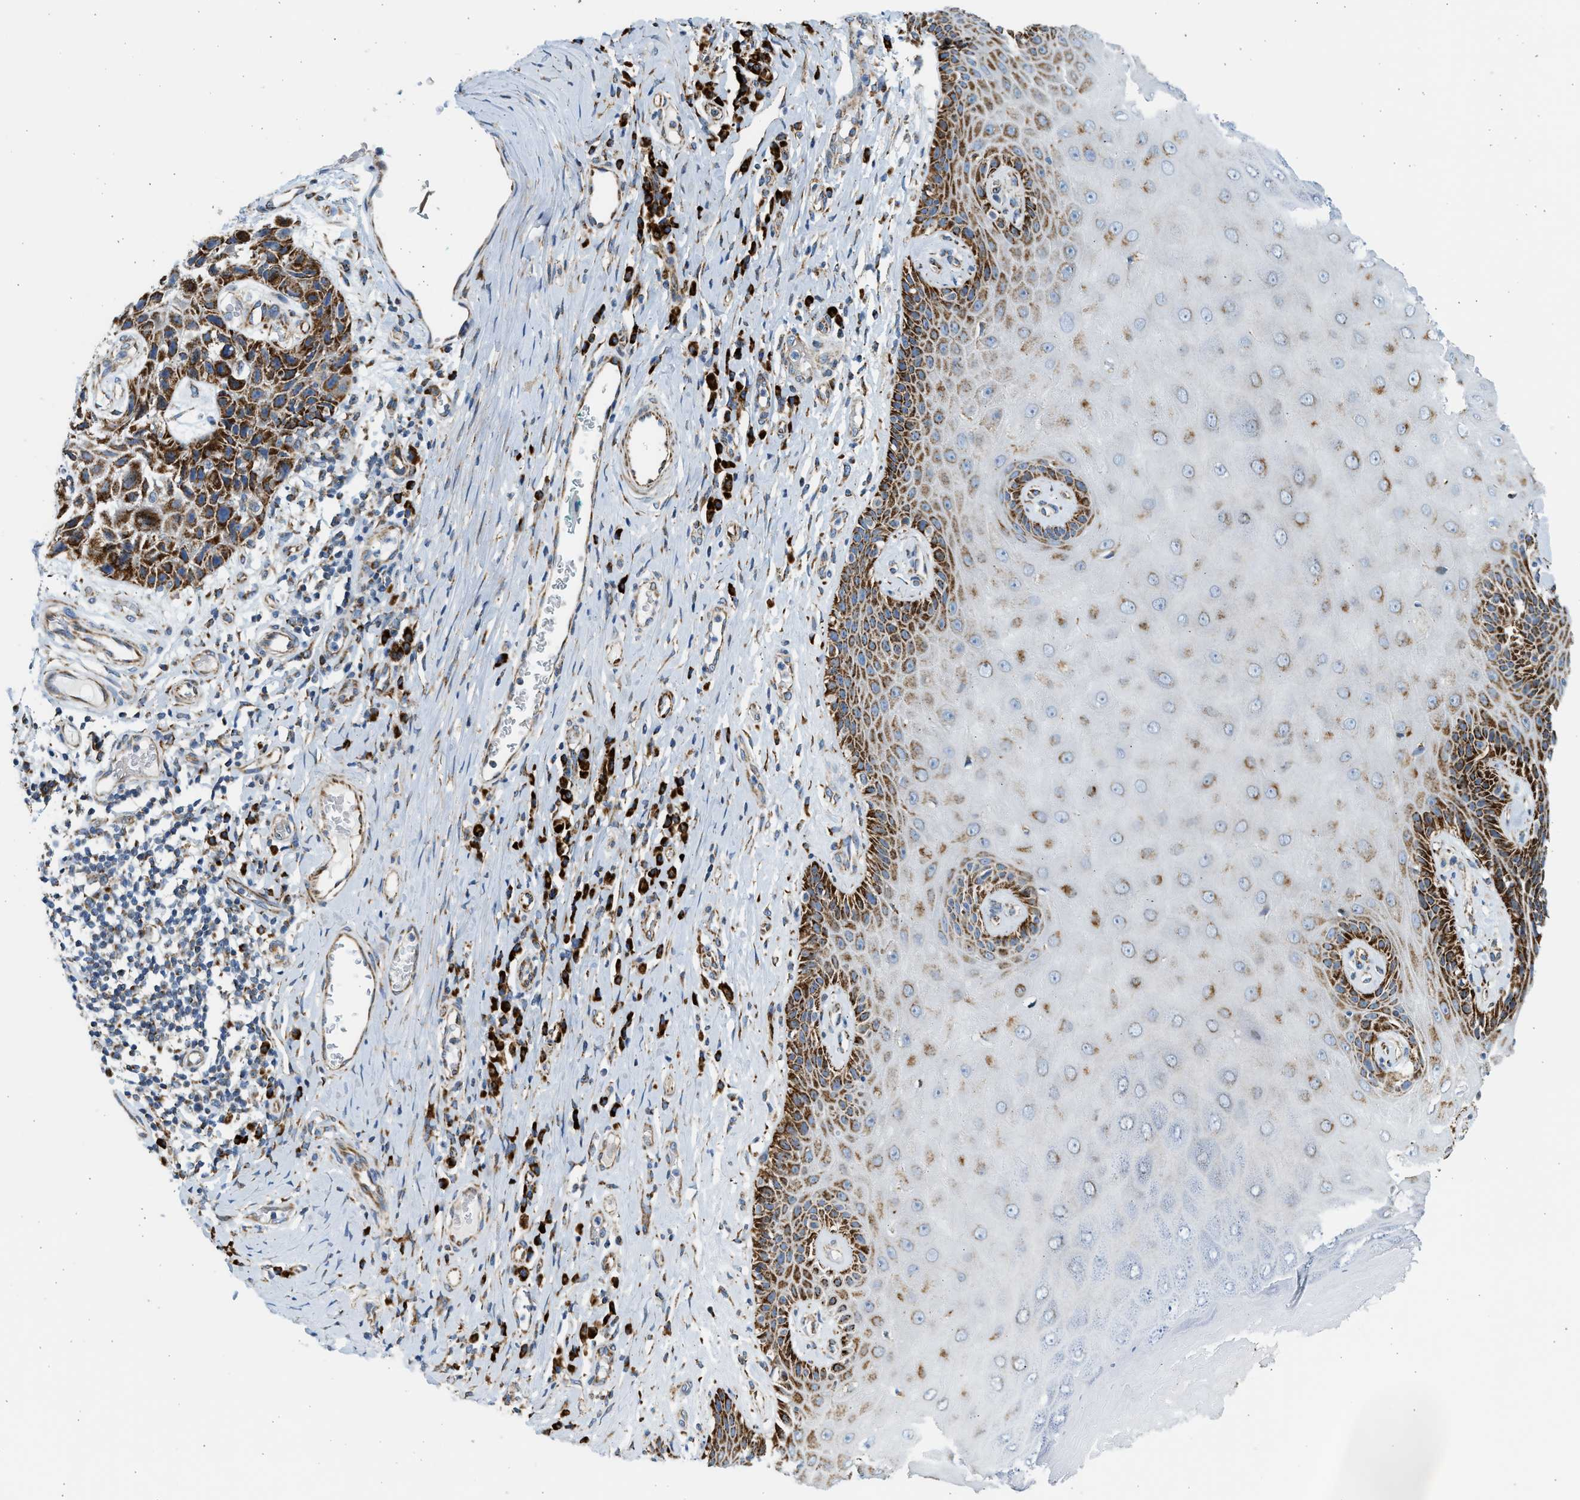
{"staining": {"intensity": "strong", "quantity": "25%-75%", "location": "cytoplasmic/membranous"}, "tissue": "skin", "cell_type": "Epidermal cells", "image_type": "normal", "snomed": [{"axis": "morphology", "description": "Normal tissue, NOS"}, {"axis": "topography", "description": "Vulva"}], "caption": "Strong cytoplasmic/membranous protein expression is seen in approximately 25%-75% of epidermal cells in skin.", "gene": "KCNMB3", "patient": {"sex": "female", "age": 73}}